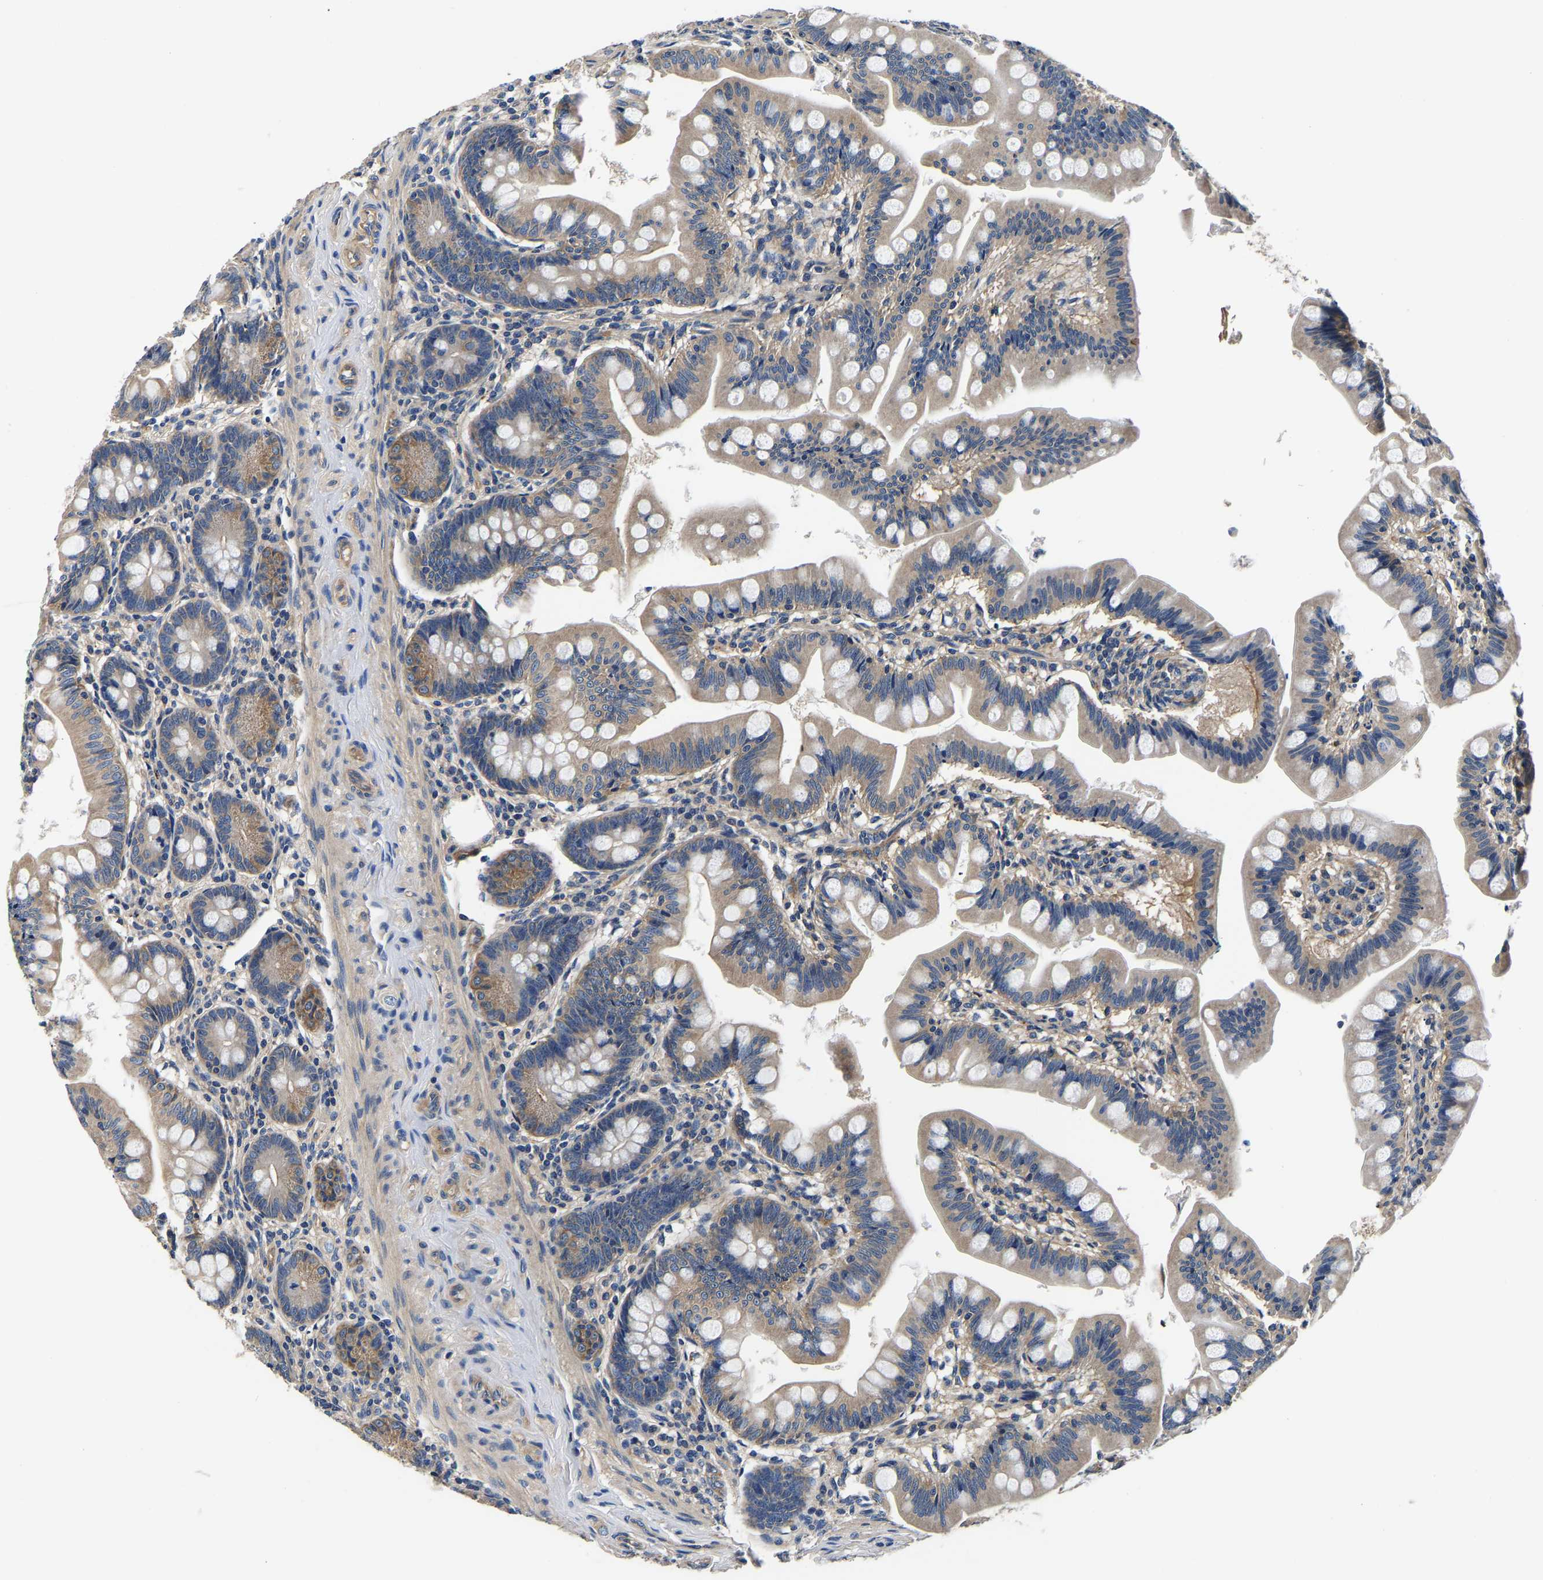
{"staining": {"intensity": "moderate", "quantity": "25%-75%", "location": "cytoplasmic/membranous"}, "tissue": "small intestine", "cell_type": "Glandular cells", "image_type": "normal", "snomed": [{"axis": "morphology", "description": "Normal tissue, NOS"}, {"axis": "topography", "description": "Small intestine"}], "caption": "Immunohistochemical staining of unremarkable human small intestine reveals moderate cytoplasmic/membranous protein staining in approximately 25%-75% of glandular cells.", "gene": "SH3GLB1", "patient": {"sex": "male", "age": 7}}